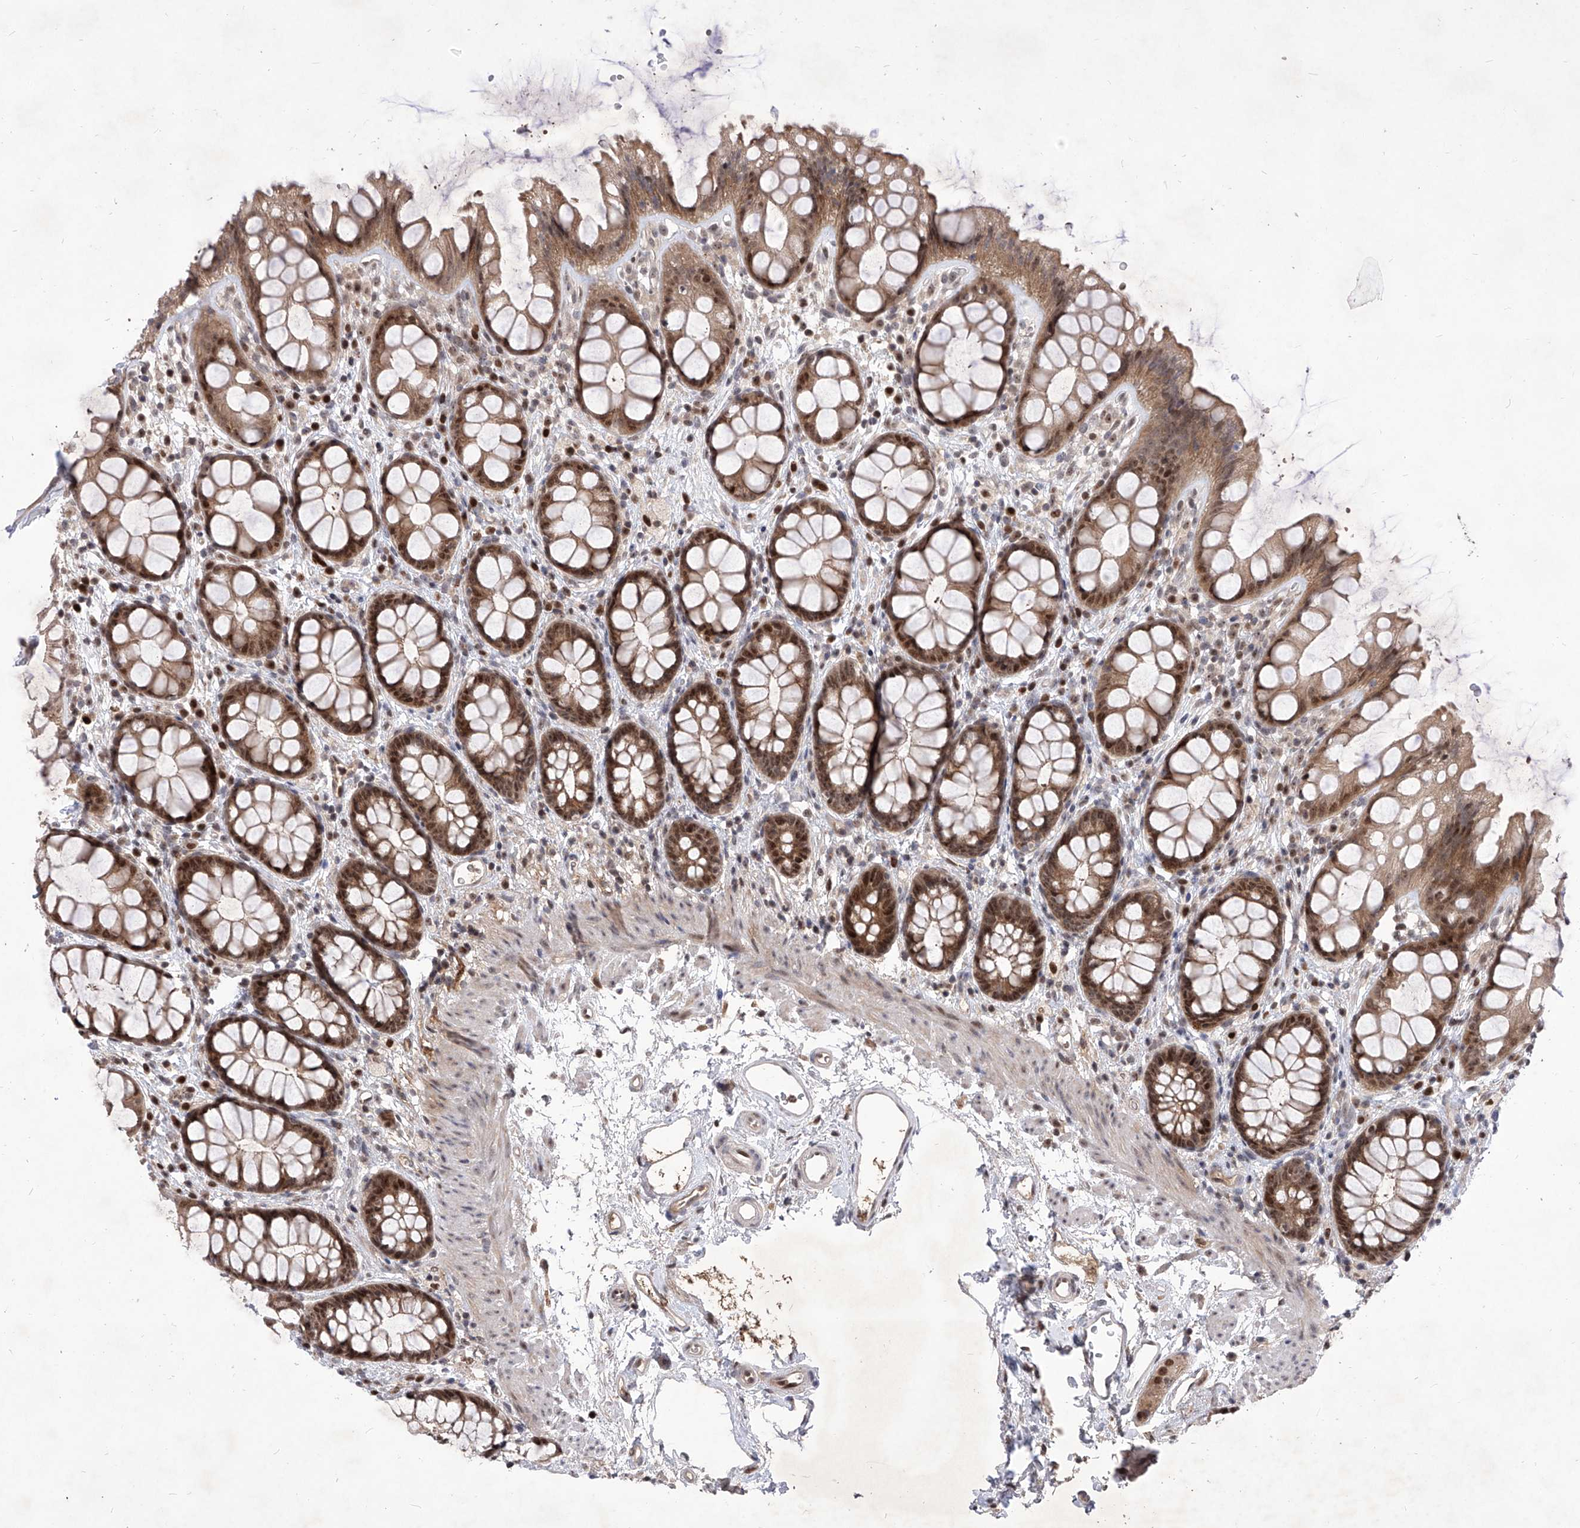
{"staining": {"intensity": "moderate", "quantity": ">75%", "location": "cytoplasmic/membranous,nuclear"}, "tissue": "rectum", "cell_type": "Glandular cells", "image_type": "normal", "snomed": [{"axis": "morphology", "description": "Normal tissue, NOS"}, {"axis": "topography", "description": "Rectum"}], "caption": "Protein expression analysis of benign rectum reveals moderate cytoplasmic/membranous,nuclear positivity in about >75% of glandular cells. (DAB IHC, brown staining for protein, blue staining for nuclei).", "gene": "LGR4", "patient": {"sex": "female", "age": 65}}